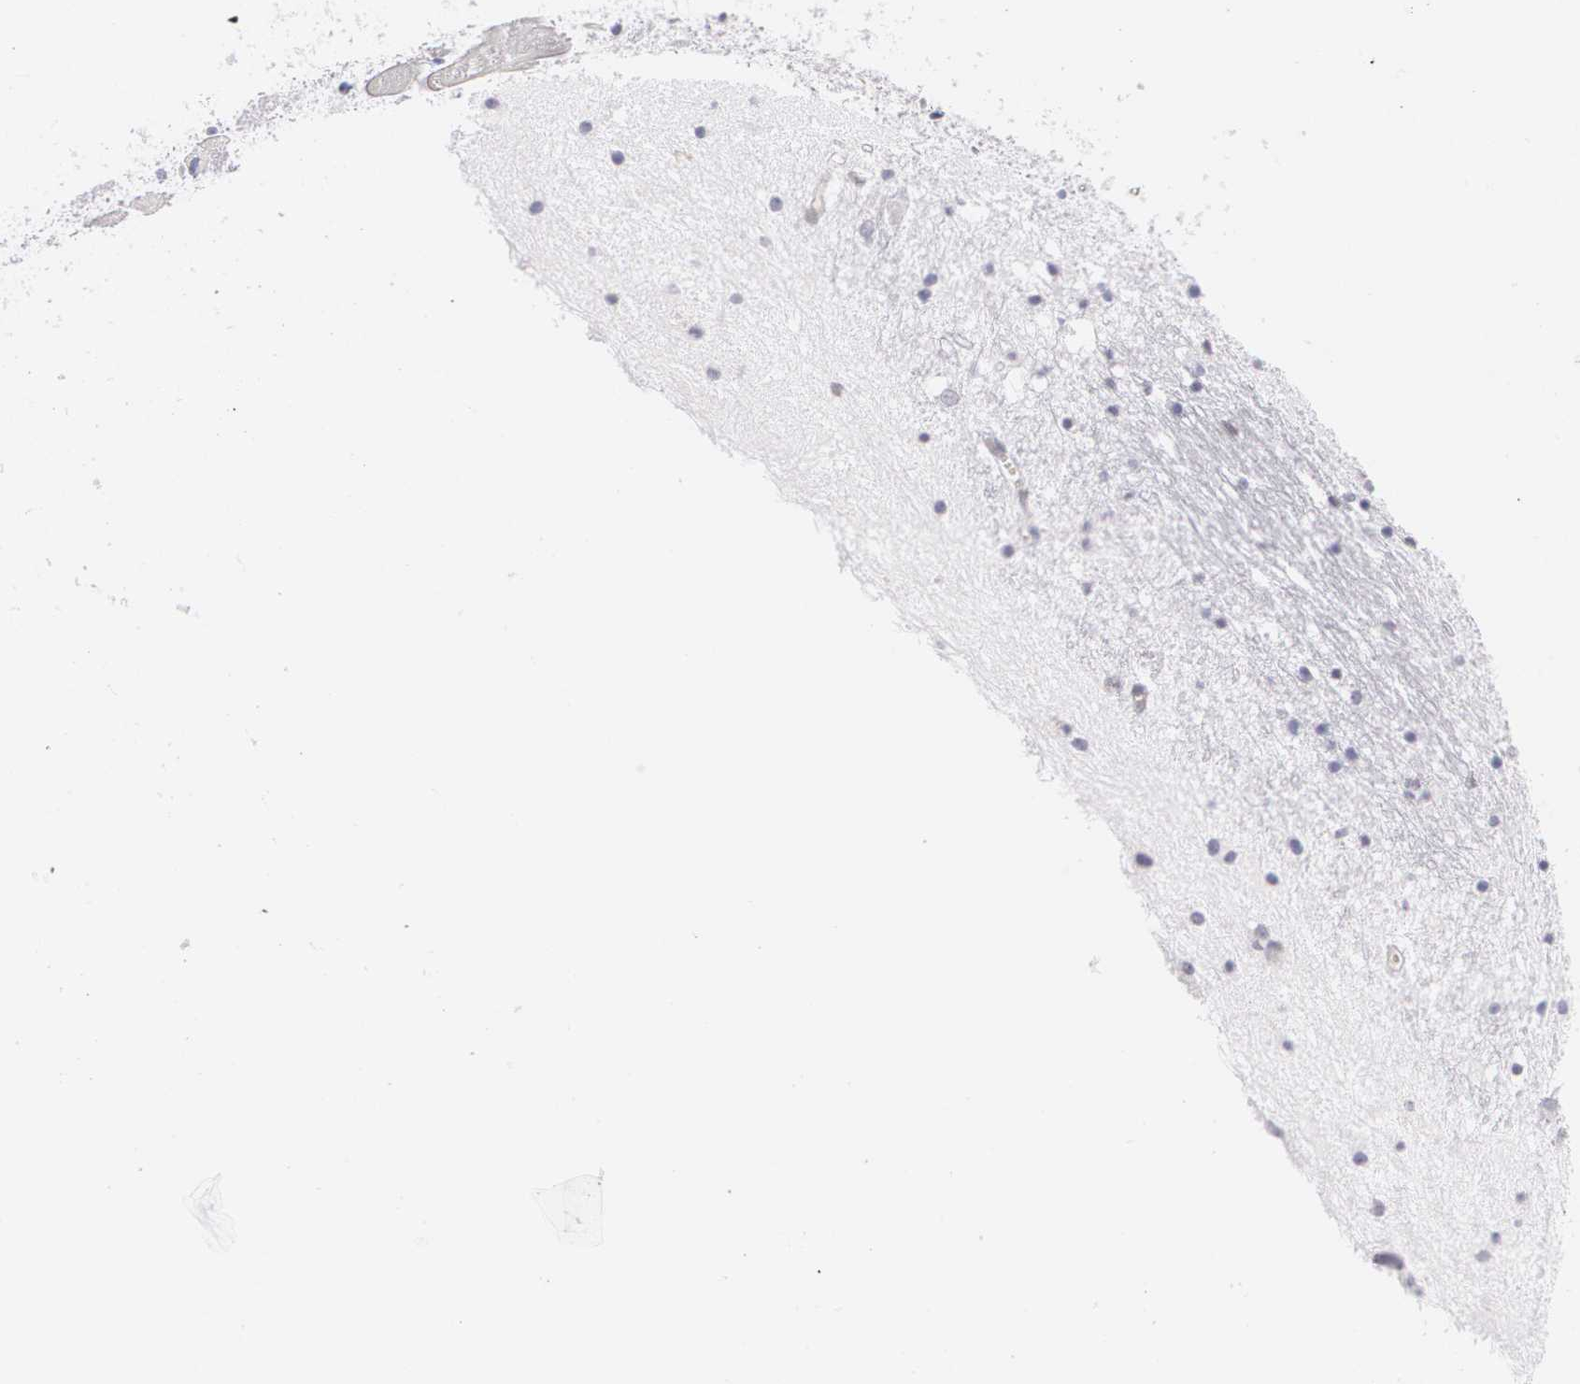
{"staining": {"intensity": "negative", "quantity": "none", "location": "none"}, "tissue": "caudate", "cell_type": "Glial cells", "image_type": "normal", "snomed": [{"axis": "morphology", "description": "Normal tissue, NOS"}, {"axis": "topography", "description": "Lateral ventricle wall"}], "caption": "Normal caudate was stained to show a protein in brown. There is no significant expression in glial cells. (DAB immunohistochemistry with hematoxylin counter stain).", "gene": "BCL10", "patient": {"sex": "male", "age": 45}}